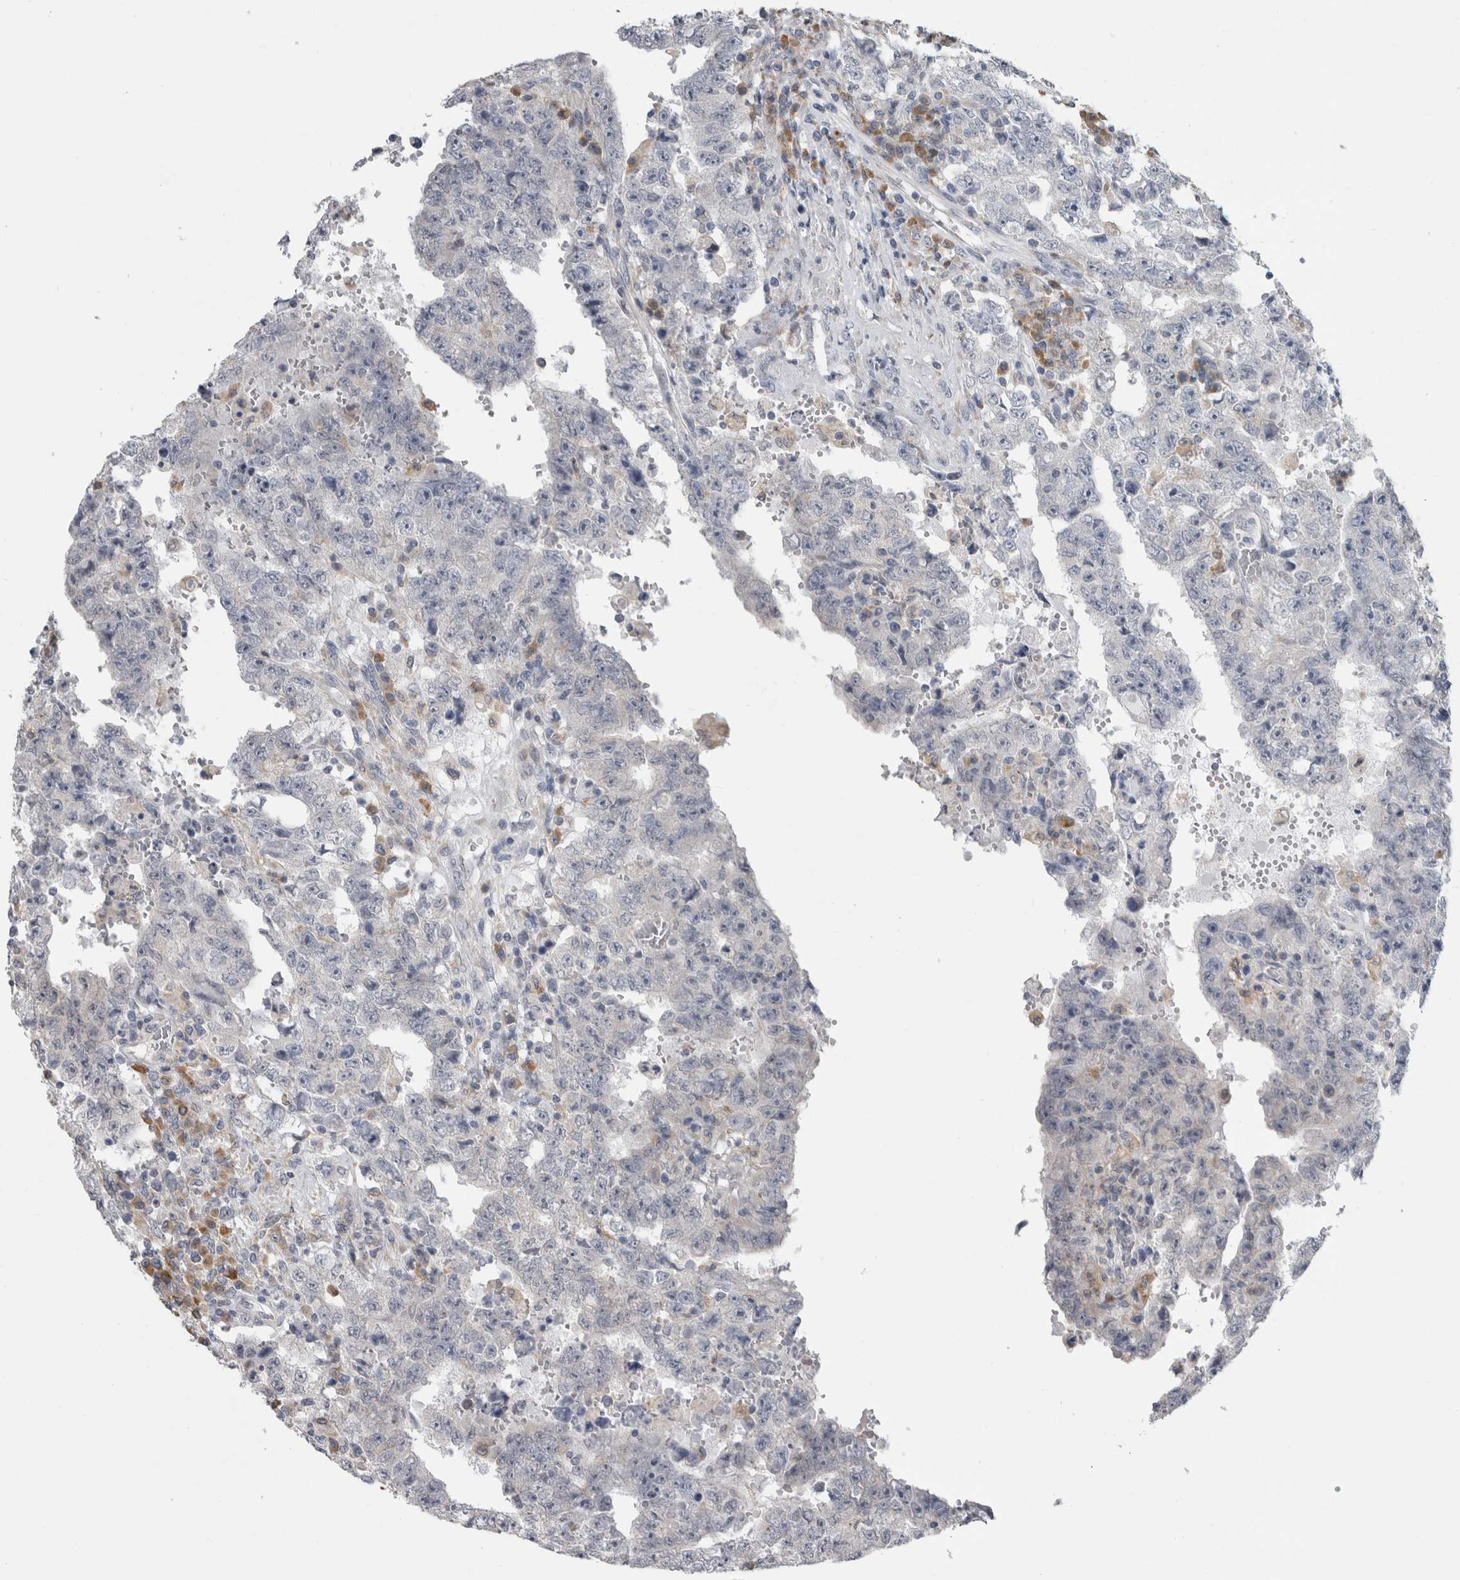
{"staining": {"intensity": "negative", "quantity": "none", "location": "none"}, "tissue": "testis cancer", "cell_type": "Tumor cells", "image_type": "cancer", "snomed": [{"axis": "morphology", "description": "Carcinoma, Embryonal, NOS"}, {"axis": "topography", "description": "Testis"}], "caption": "Embryonal carcinoma (testis) stained for a protein using immunohistochemistry exhibits no staining tumor cells.", "gene": "TMEM242", "patient": {"sex": "male", "age": 26}}